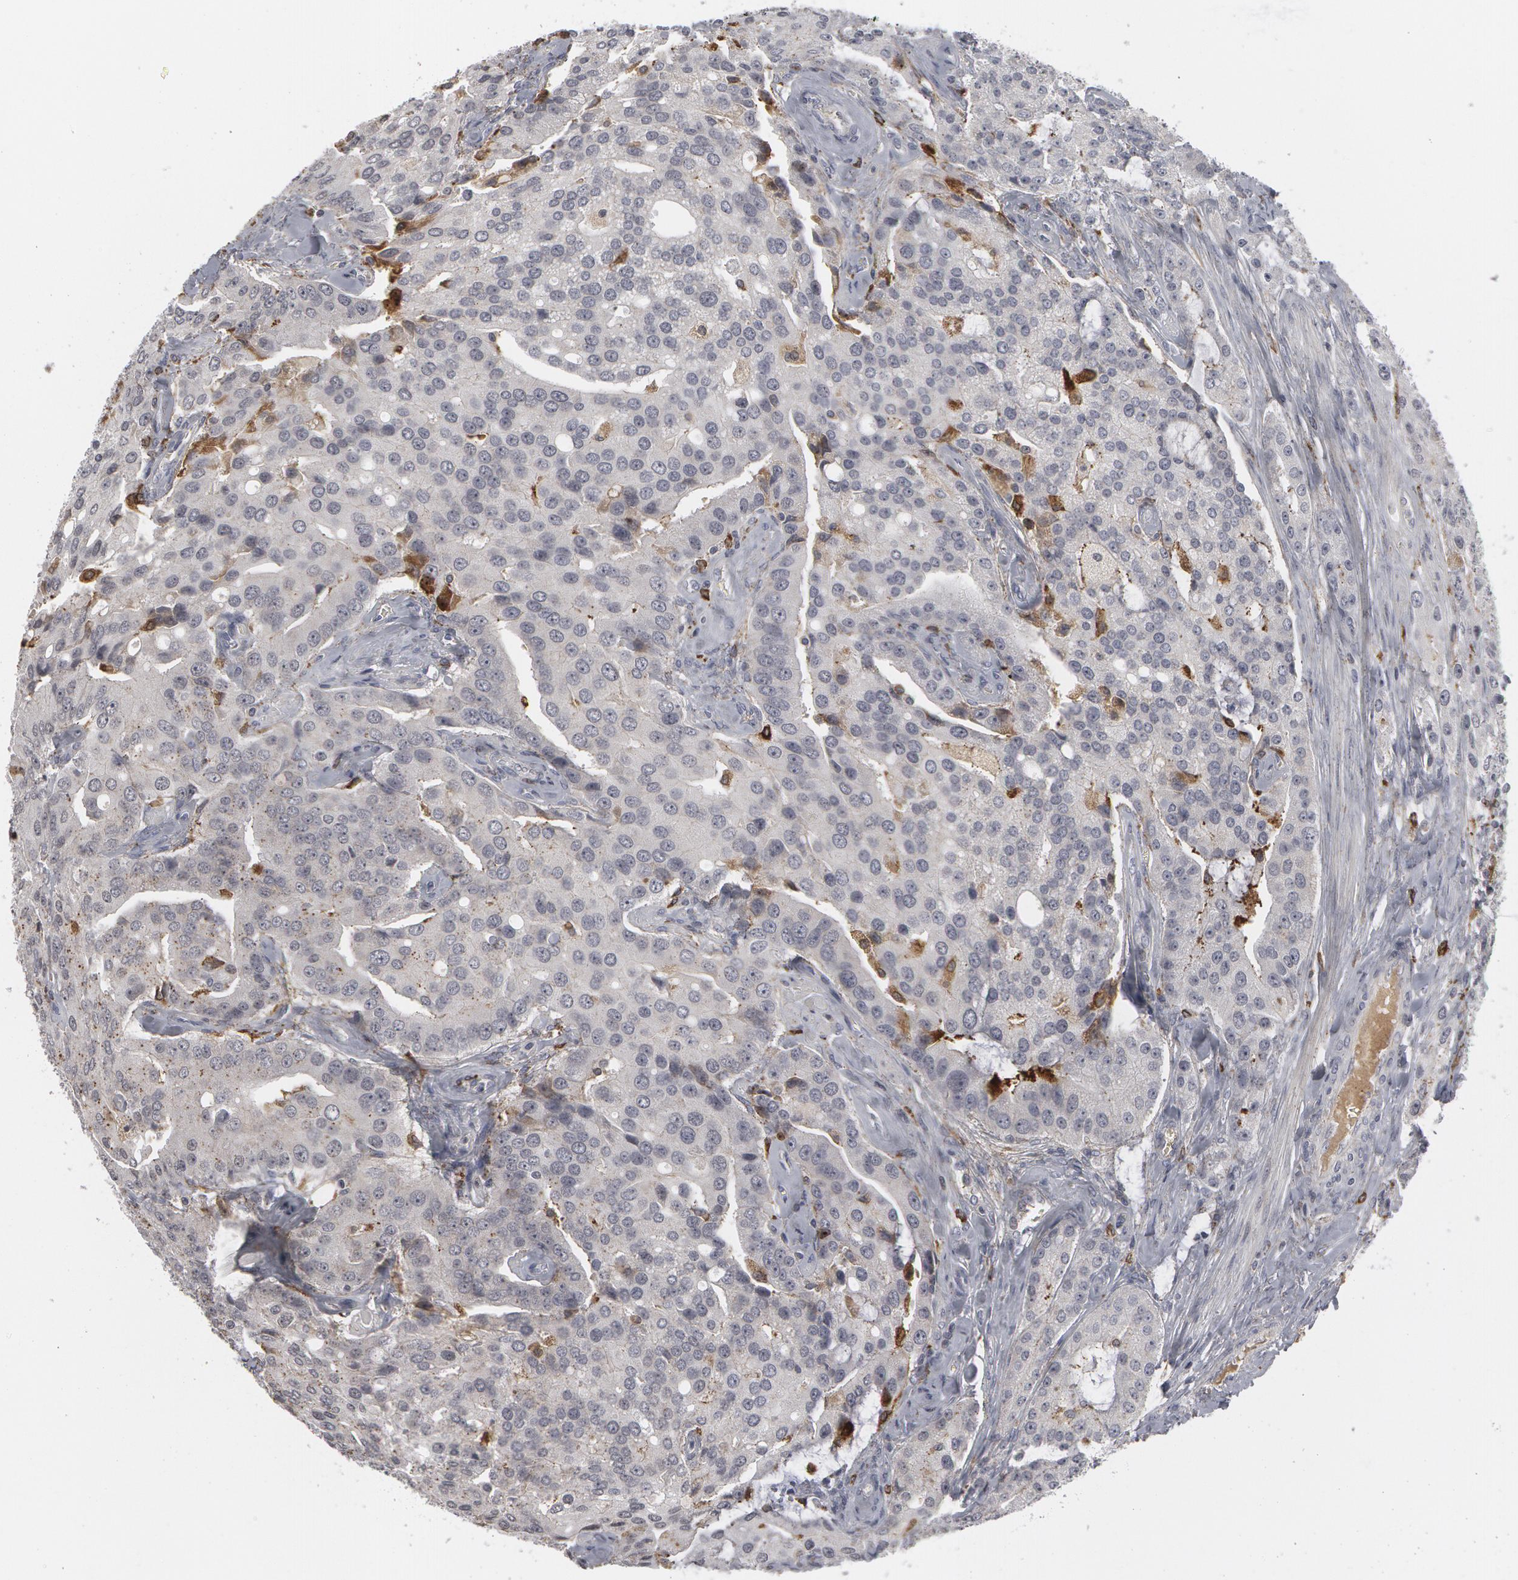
{"staining": {"intensity": "negative", "quantity": "none", "location": "none"}, "tissue": "prostate cancer", "cell_type": "Tumor cells", "image_type": "cancer", "snomed": [{"axis": "morphology", "description": "Adenocarcinoma, Medium grade"}, {"axis": "topography", "description": "Prostate"}], "caption": "IHC micrograph of neoplastic tissue: human prostate cancer stained with DAB displays no significant protein expression in tumor cells.", "gene": "C1QC", "patient": {"sex": "male", "age": 72}}